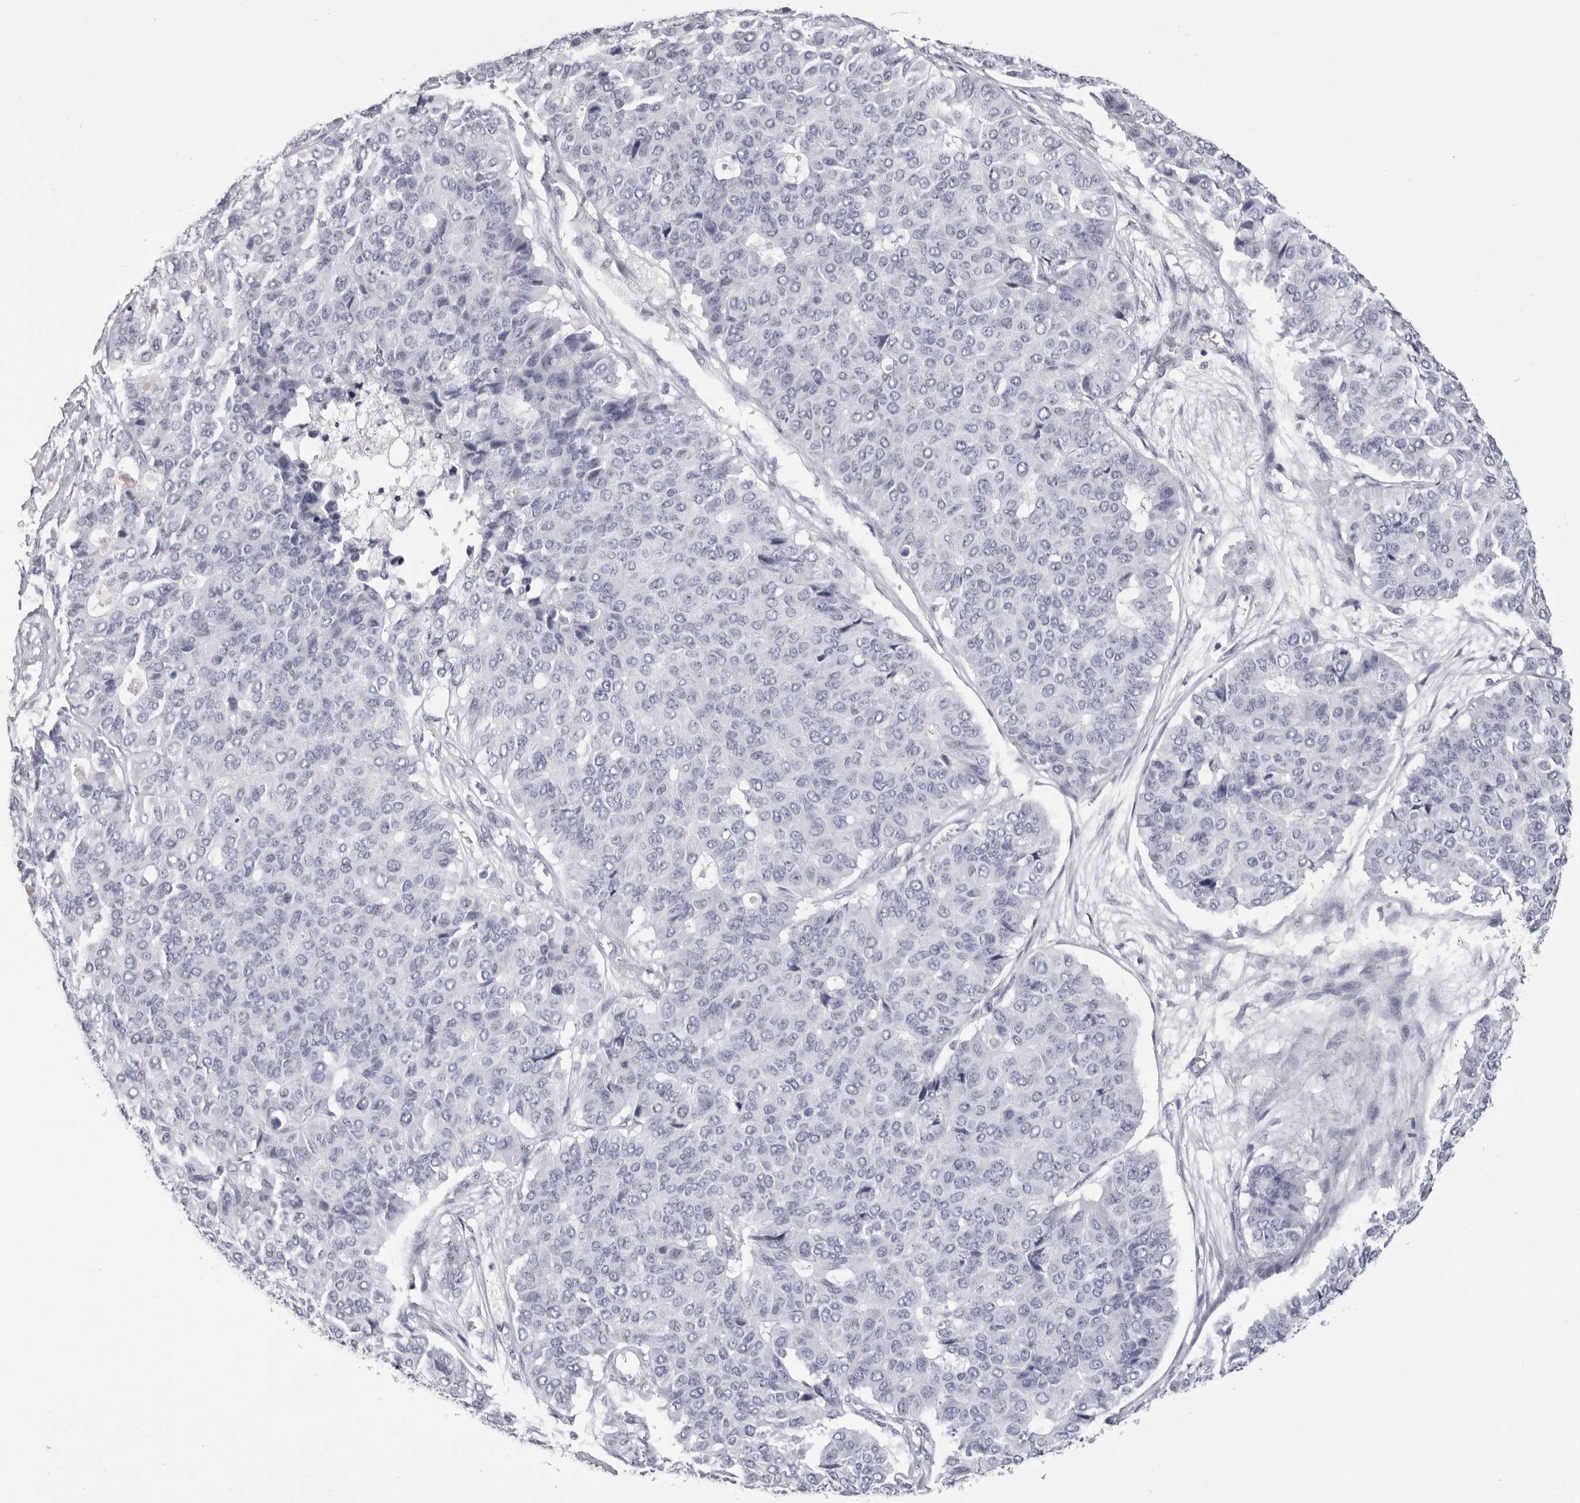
{"staining": {"intensity": "negative", "quantity": "none", "location": "none"}, "tissue": "pancreatic cancer", "cell_type": "Tumor cells", "image_type": "cancer", "snomed": [{"axis": "morphology", "description": "Adenocarcinoma, NOS"}, {"axis": "topography", "description": "Pancreas"}], "caption": "Immunohistochemistry of adenocarcinoma (pancreatic) shows no expression in tumor cells.", "gene": "LPO", "patient": {"sex": "male", "age": 50}}